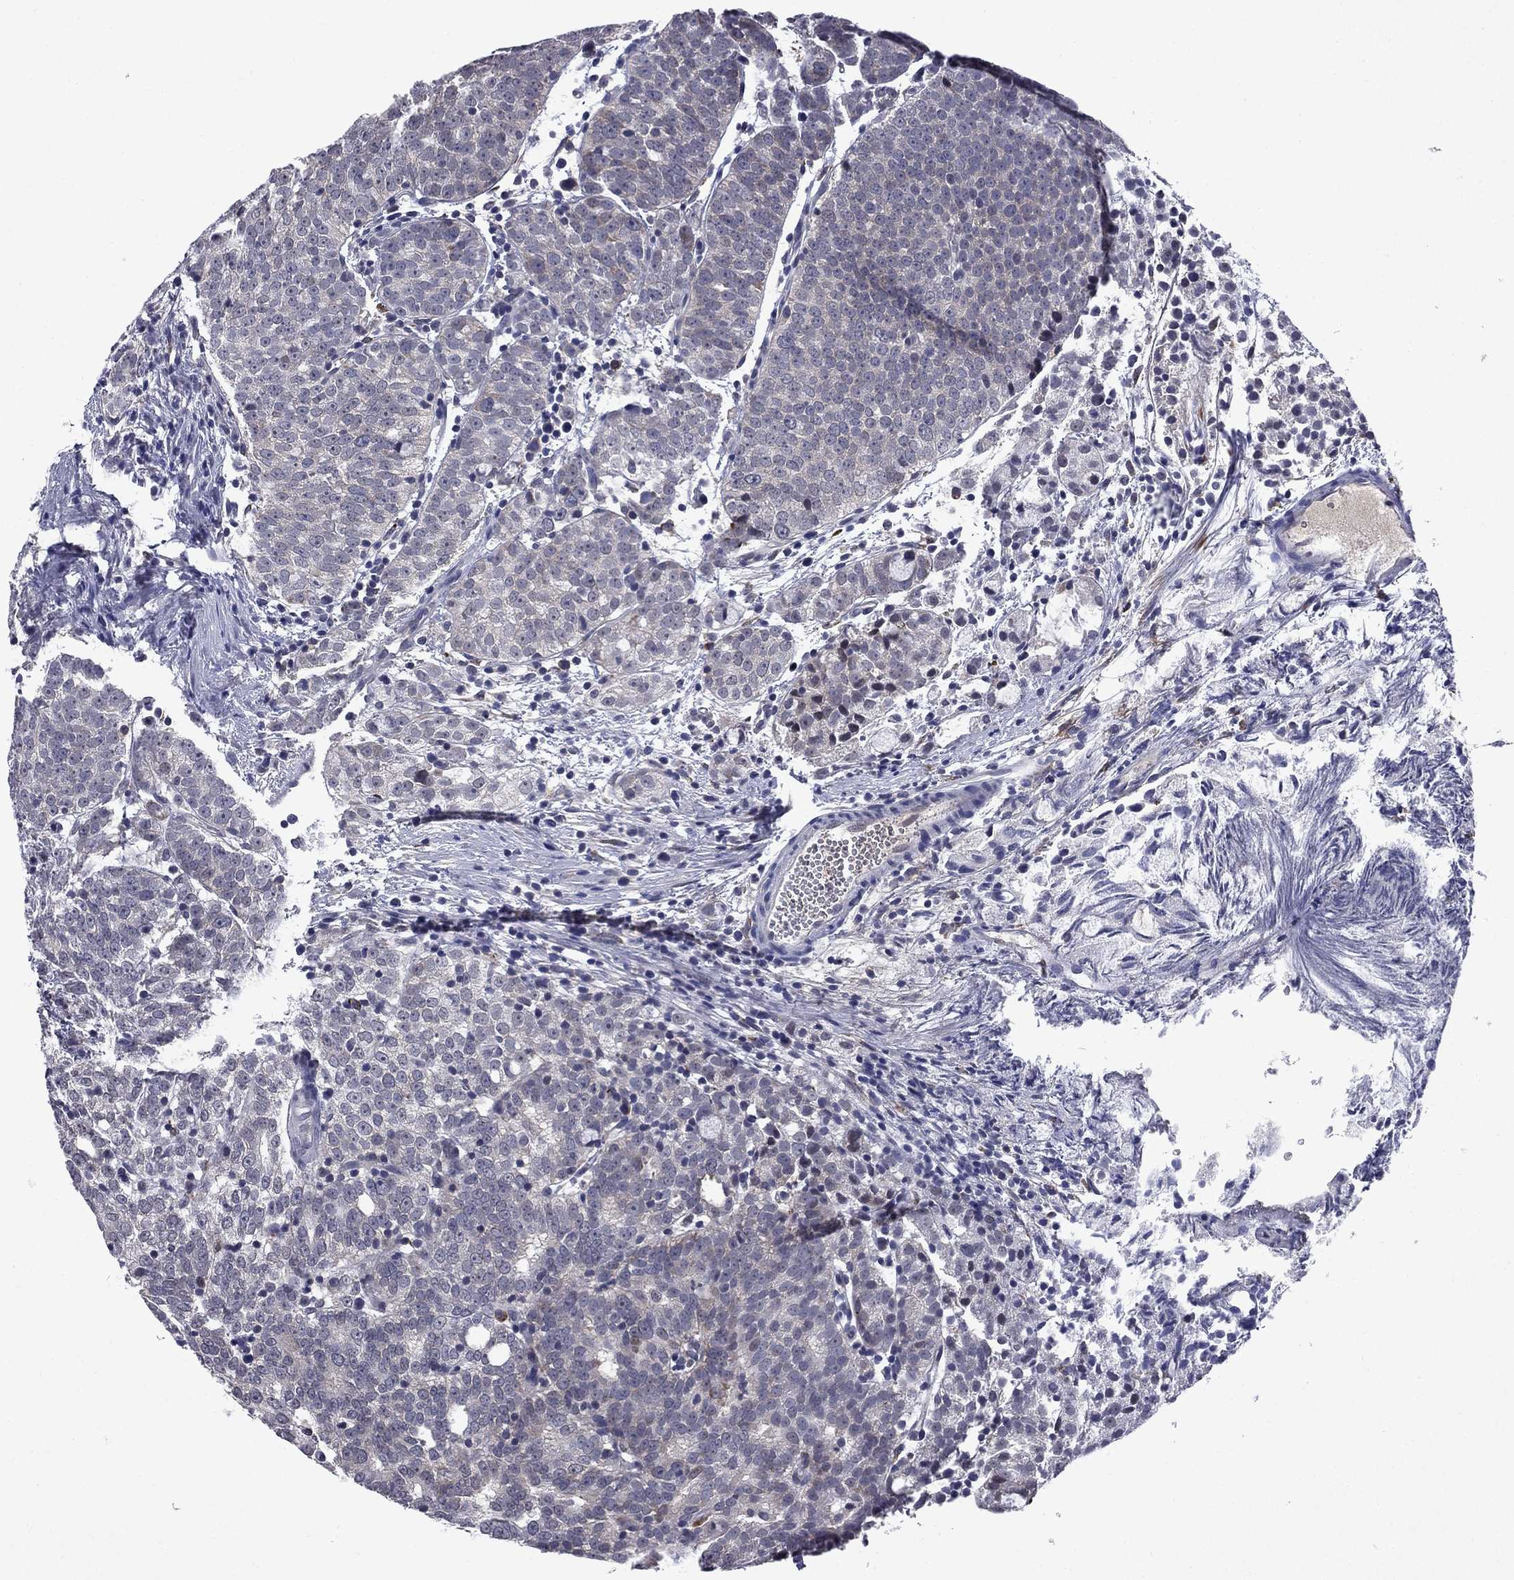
{"staining": {"intensity": "negative", "quantity": "none", "location": "none"}, "tissue": "prostate cancer", "cell_type": "Tumor cells", "image_type": "cancer", "snomed": [{"axis": "morphology", "description": "Adenocarcinoma, High grade"}, {"axis": "topography", "description": "Prostate"}], "caption": "High magnification brightfield microscopy of high-grade adenocarcinoma (prostate) stained with DAB (3,3'-diaminobenzidine) (brown) and counterstained with hematoxylin (blue): tumor cells show no significant staining.", "gene": "ECM1", "patient": {"sex": "male", "age": 53}}